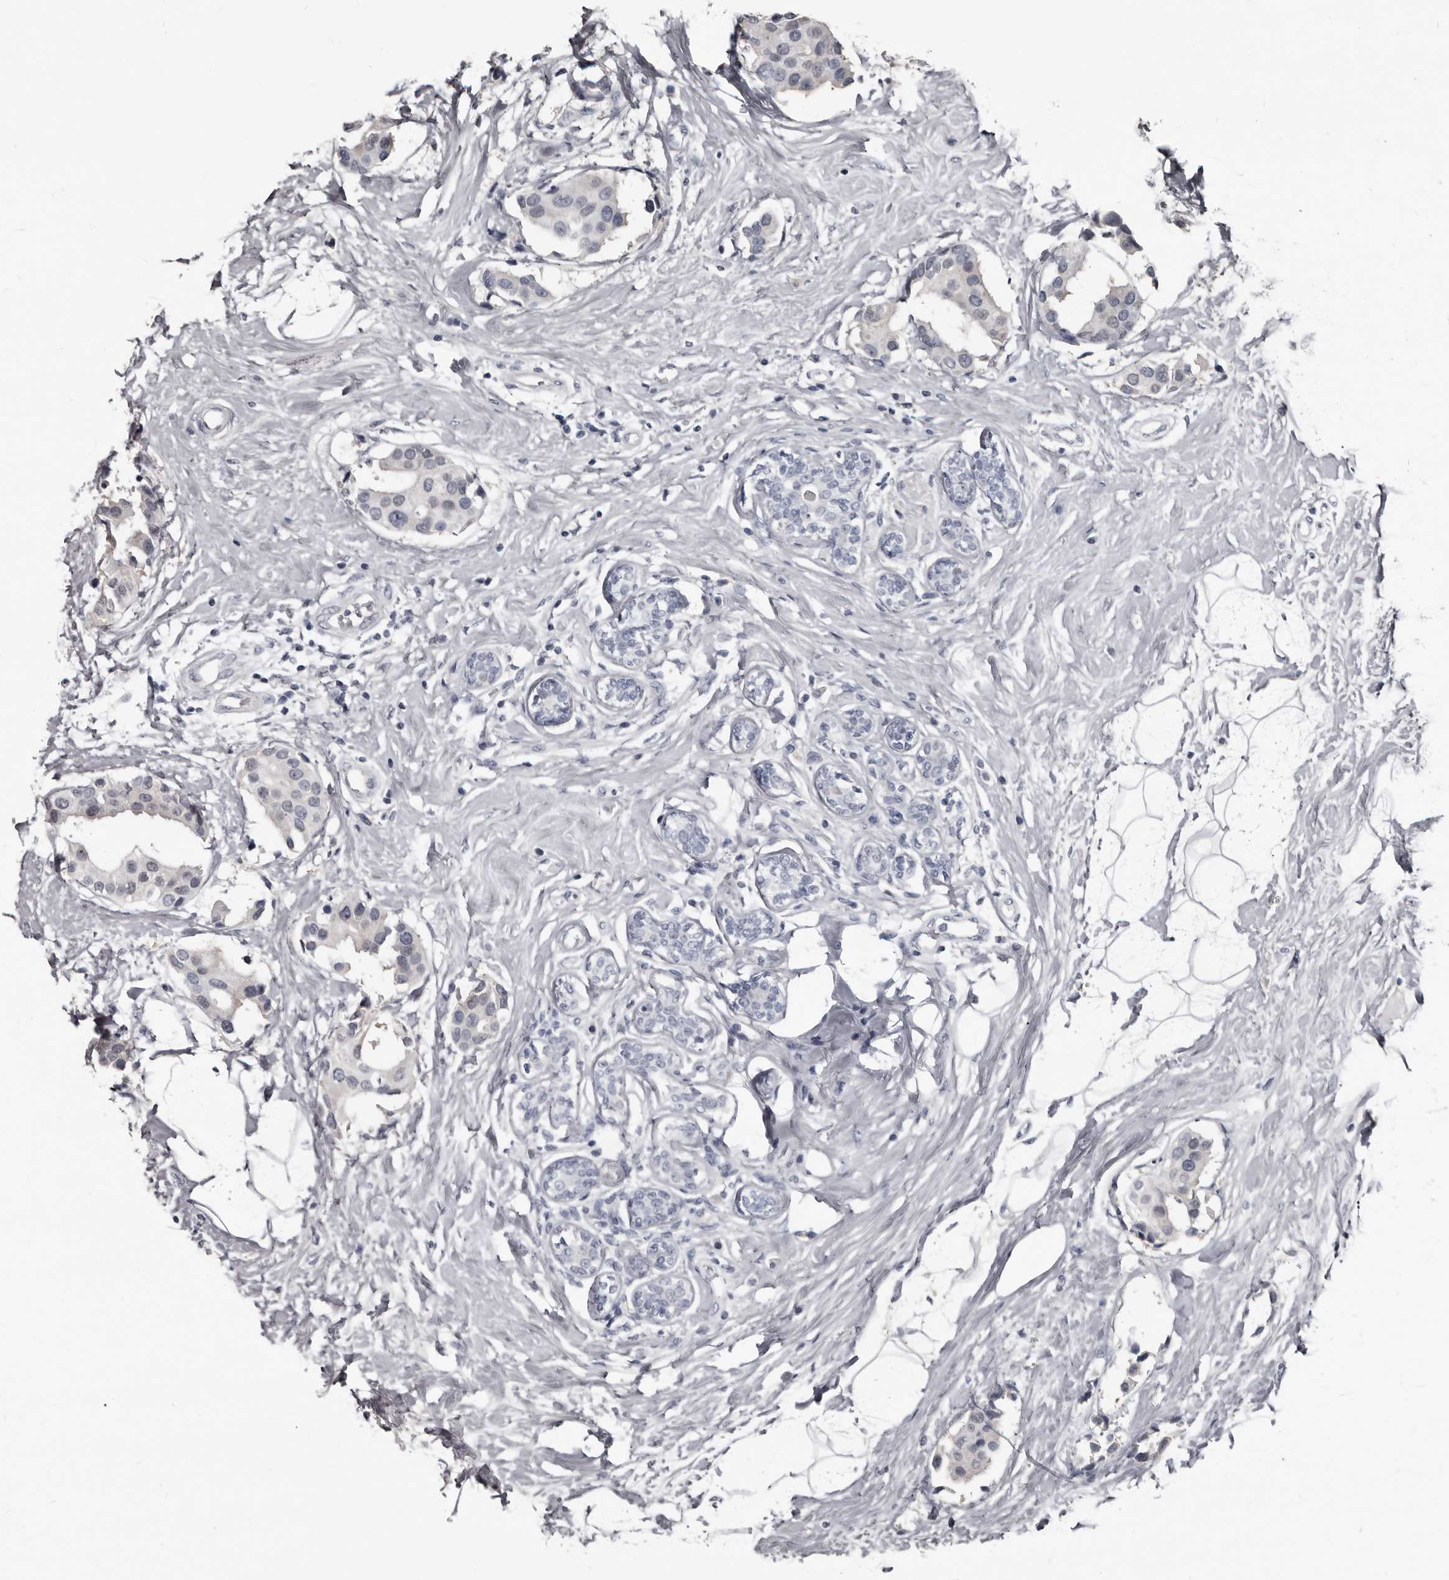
{"staining": {"intensity": "weak", "quantity": "25%-75%", "location": "cytoplasmic/membranous"}, "tissue": "breast cancer", "cell_type": "Tumor cells", "image_type": "cancer", "snomed": [{"axis": "morphology", "description": "Normal tissue, NOS"}, {"axis": "morphology", "description": "Duct carcinoma"}, {"axis": "topography", "description": "Breast"}], "caption": "Immunohistochemistry (IHC) staining of breast cancer, which shows low levels of weak cytoplasmic/membranous staining in about 25%-75% of tumor cells indicating weak cytoplasmic/membranous protein positivity. The staining was performed using DAB (brown) for protein detection and nuclei were counterstained in hematoxylin (blue).", "gene": "GREB1", "patient": {"sex": "female", "age": 39}}